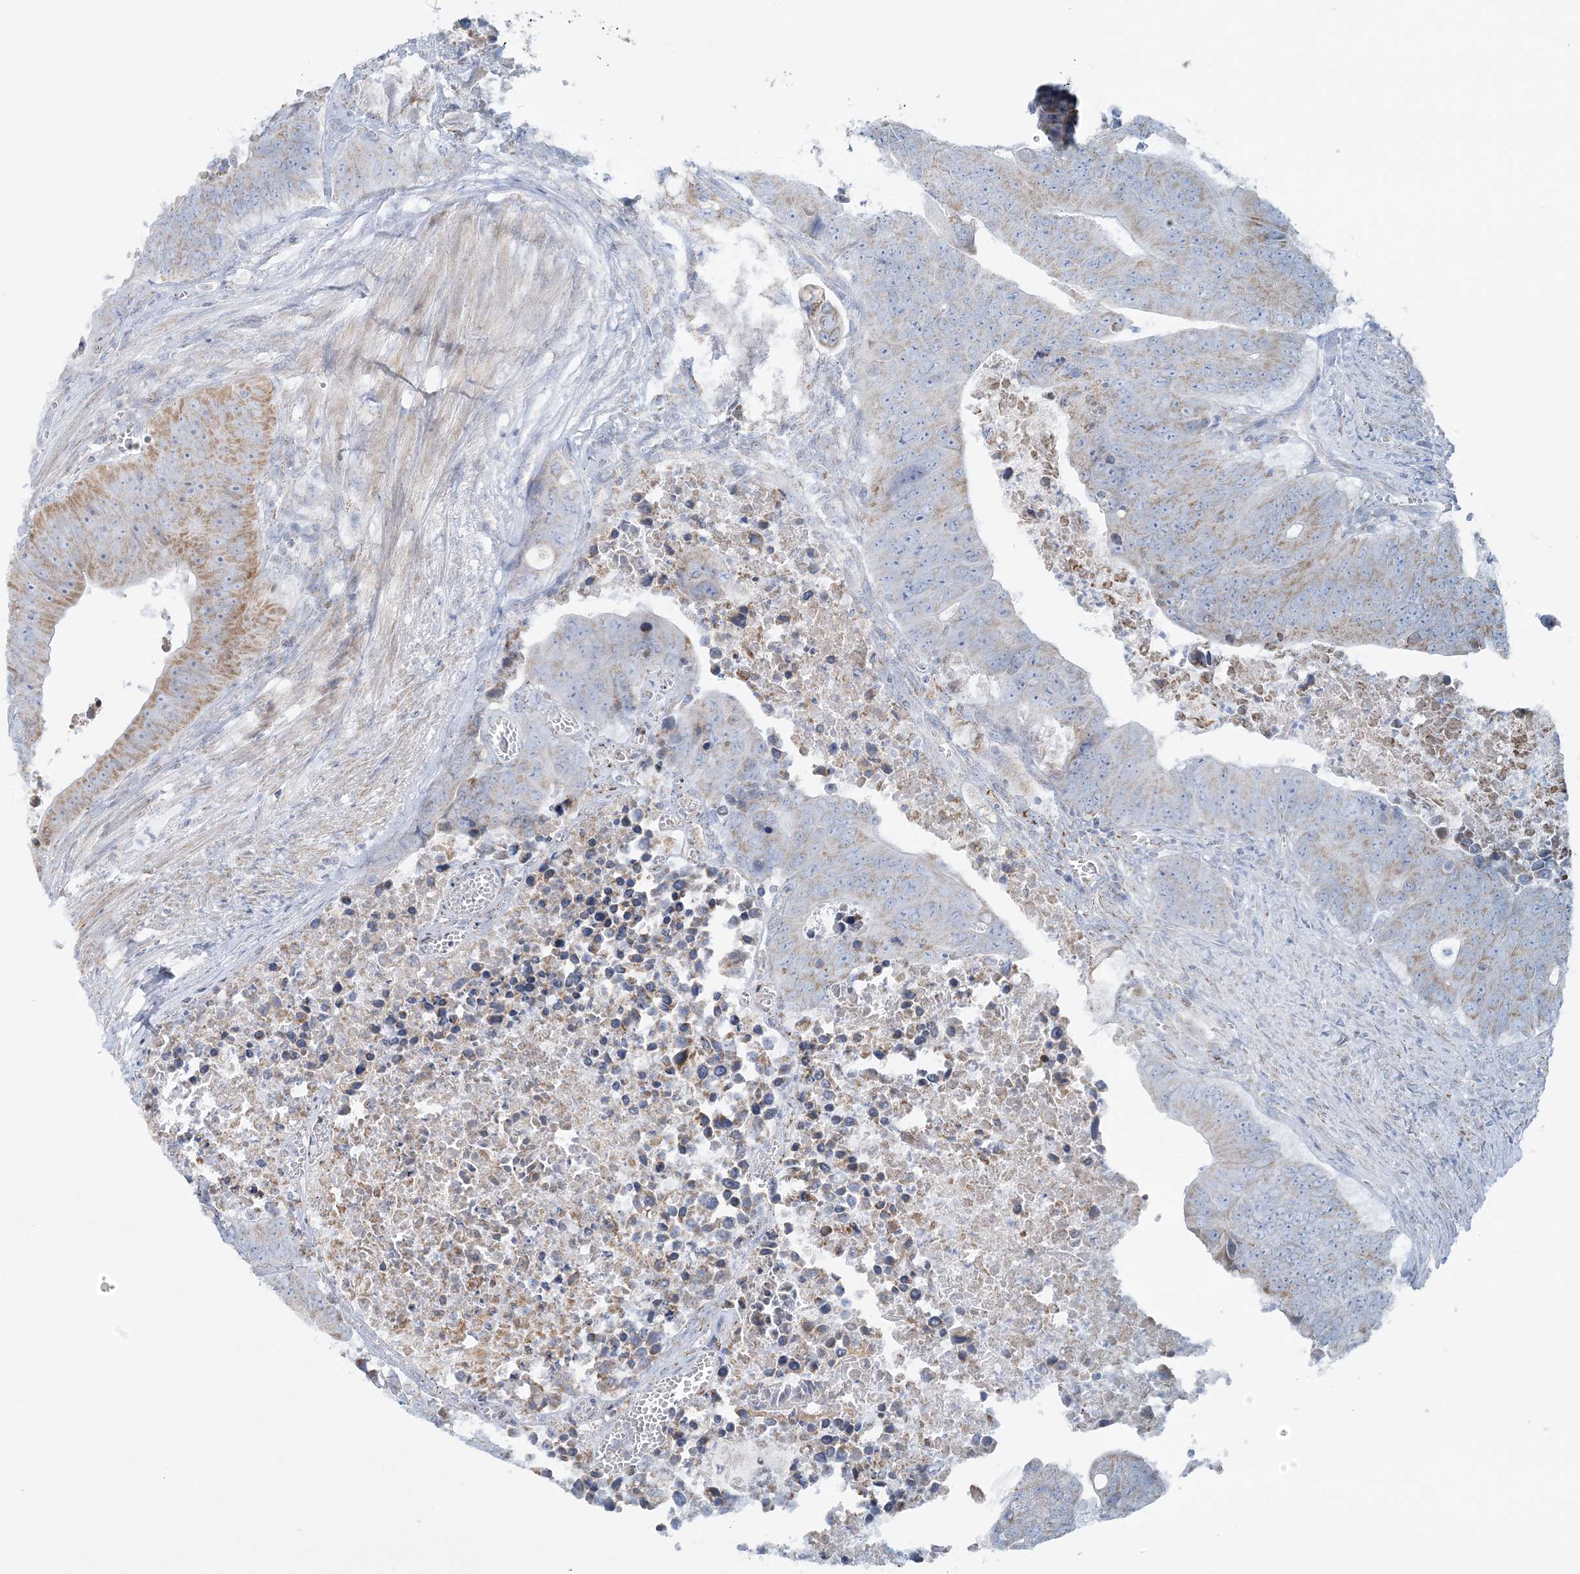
{"staining": {"intensity": "weak", "quantity": "25%-75%", "location": "cytoplasmic/membranous"}, "tissue": "colorectal cancer", "cell_type": "Tumor cells", "image_type": "cancer", "snomed": [{"axis": "morphology", "description": "Adenocarcinoma, NOS"}, {"axis": "topography", "description": "Colon"}], "caption": "Protein staining by IHC displays weak cytoplasmic/membranous positivity in approximately 25%-75% of tumor cells in adenocarcinoma (colorectal).", "gene": "TBC1D7", "patient": {"sex": "male", "age": 87}}